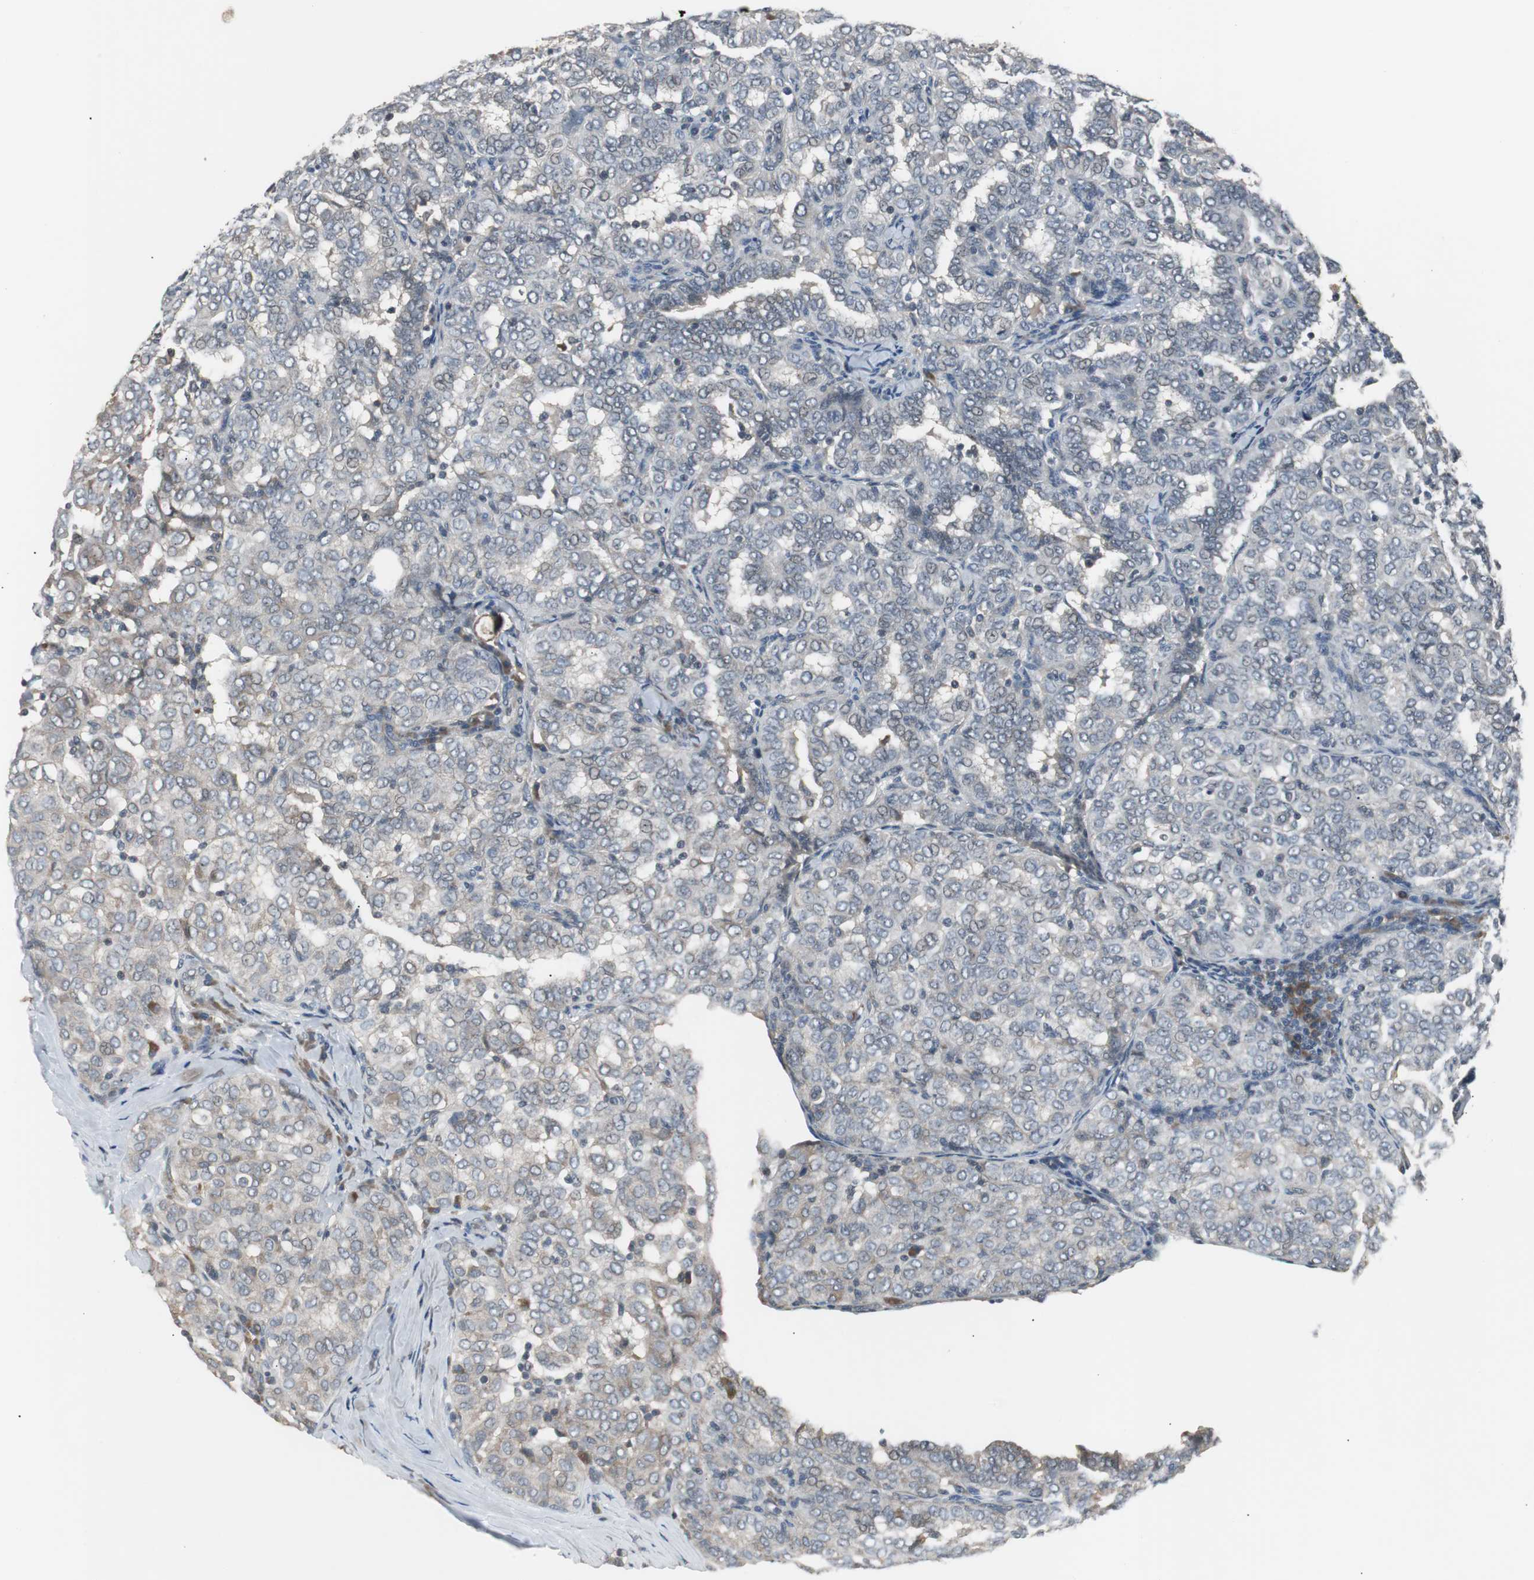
{"staining": {"intensity": "weak", "quantity": ">75%", "location": "cytoplasmic/membranous"}, "tissue": "thyroid cancer", "cell_type": "Tumor cells", "image_type": "cancer", "snomed": [{"axis": "morphology", "description": "Papillary adenocarcinoma, NOS"}, {"axis": "topography", "description": "Thyroid gland"}], "caption": "About >75% of tumor cells in thyroid cancer (papillary adenocarcinoma) demonstrate weak cytoplasmic/membranous protein staining as visualized by brown immunohistochemical staining.", "gene": "ZMPSTE24", "patient": {"sex": "female", "age": 30}}